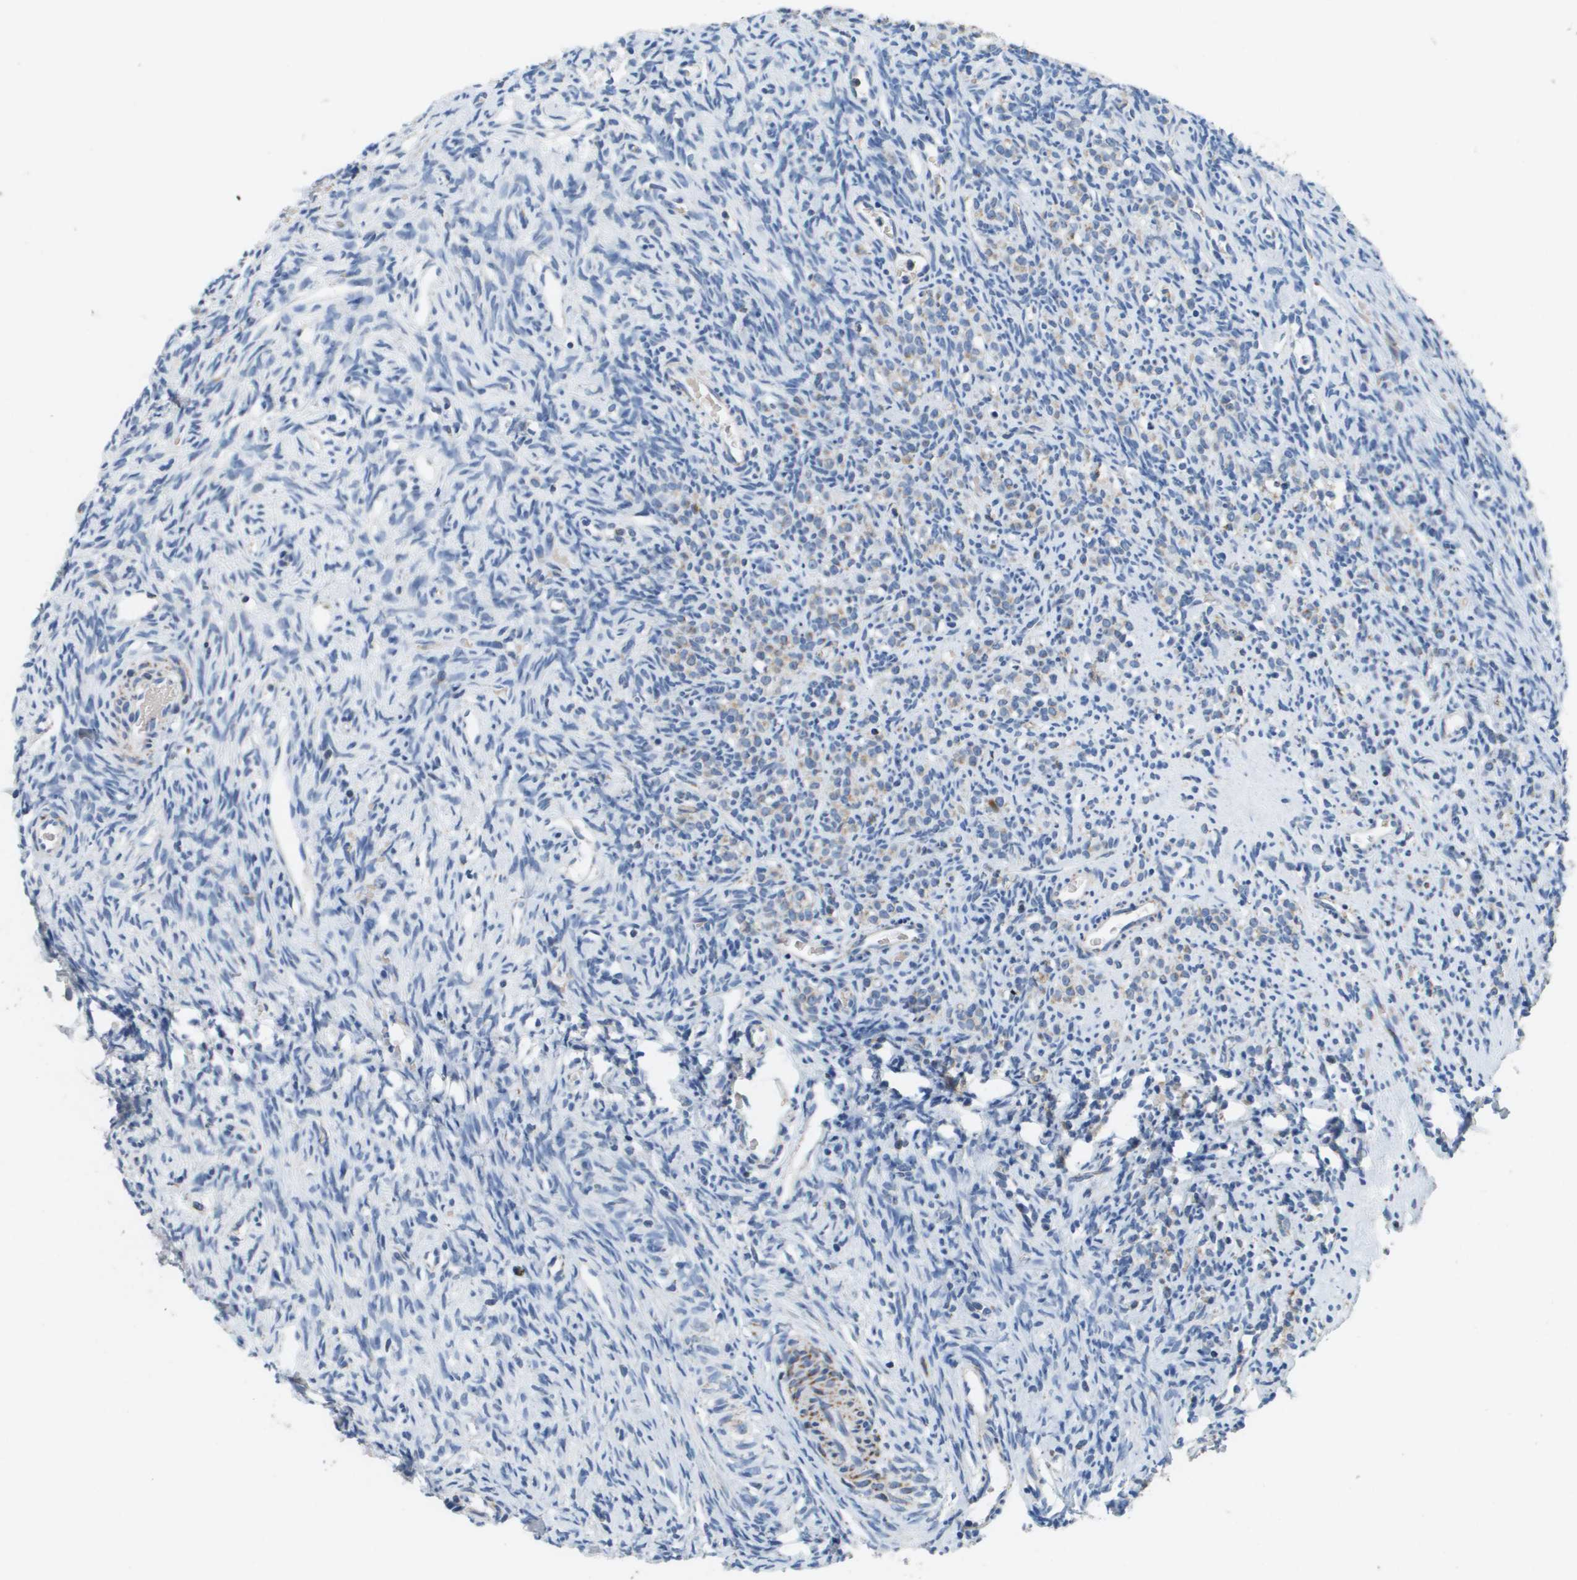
{"staining": {"intensity": "strong", "quantity": "<25%", "location": "cytoplasmic/membranous"}, "tissue": "ovary", "cell_type": "Ovarian stroma cells", "image_type": "normal", "snomed": [{"axis": "morphology", "description": "Normal tissue, NOS"}, {"axis": "topography", "description": "Ovary"}], "caption": "A brown stain labels strong cytoplasmic/membranous expression of a protein in ovarian stroma cells of benign human ovary. Nuclei are stained in blue.", "gene": "ATP5F1B", "patient": {"sex": "female", "age": 33}}